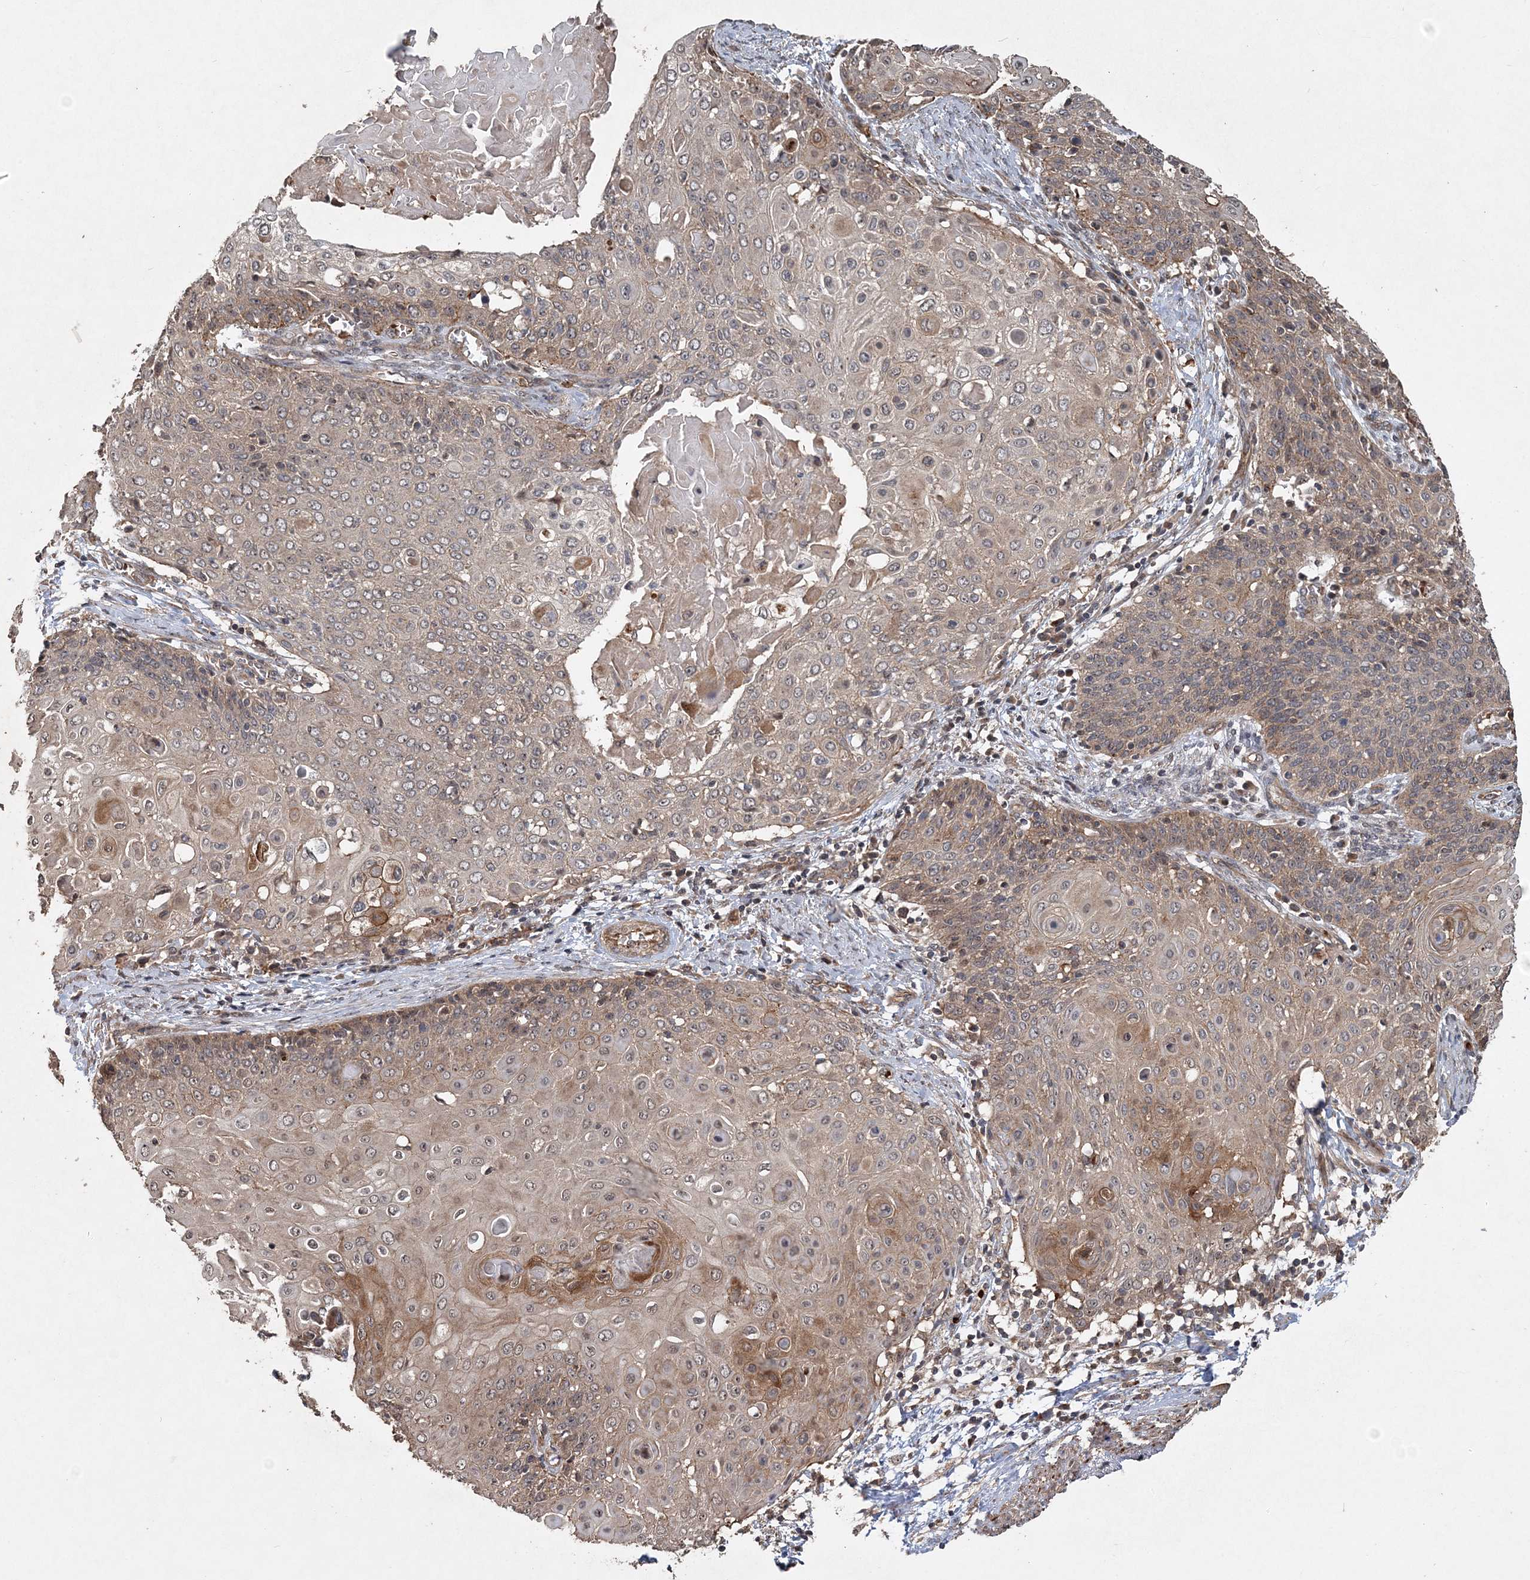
{"staining": {"intensity": "moderate", "quantity": ">75%", "location": "cytoplasmic/membranous"}, "tissue": "cervical cancer", "cell_type": "Tumor cells", "image_type": "cancer", "snomed": [{"axis": "morphology", "description": "Squamous cell carcinoma, NOS"}, {"axis": "topography", "description": "Cervix"}], "caption": "DAB immunohistochemical staining of human cervical squamous cell carcinoma shows moderate cytoplasmic/membranous protein positivity in approximately >75% of tumor cells. (Brightfield microscopy of DAB IHC at high magnification).", "gene": "HYCC2", "patient": {"sex": "female", "age": 39}}